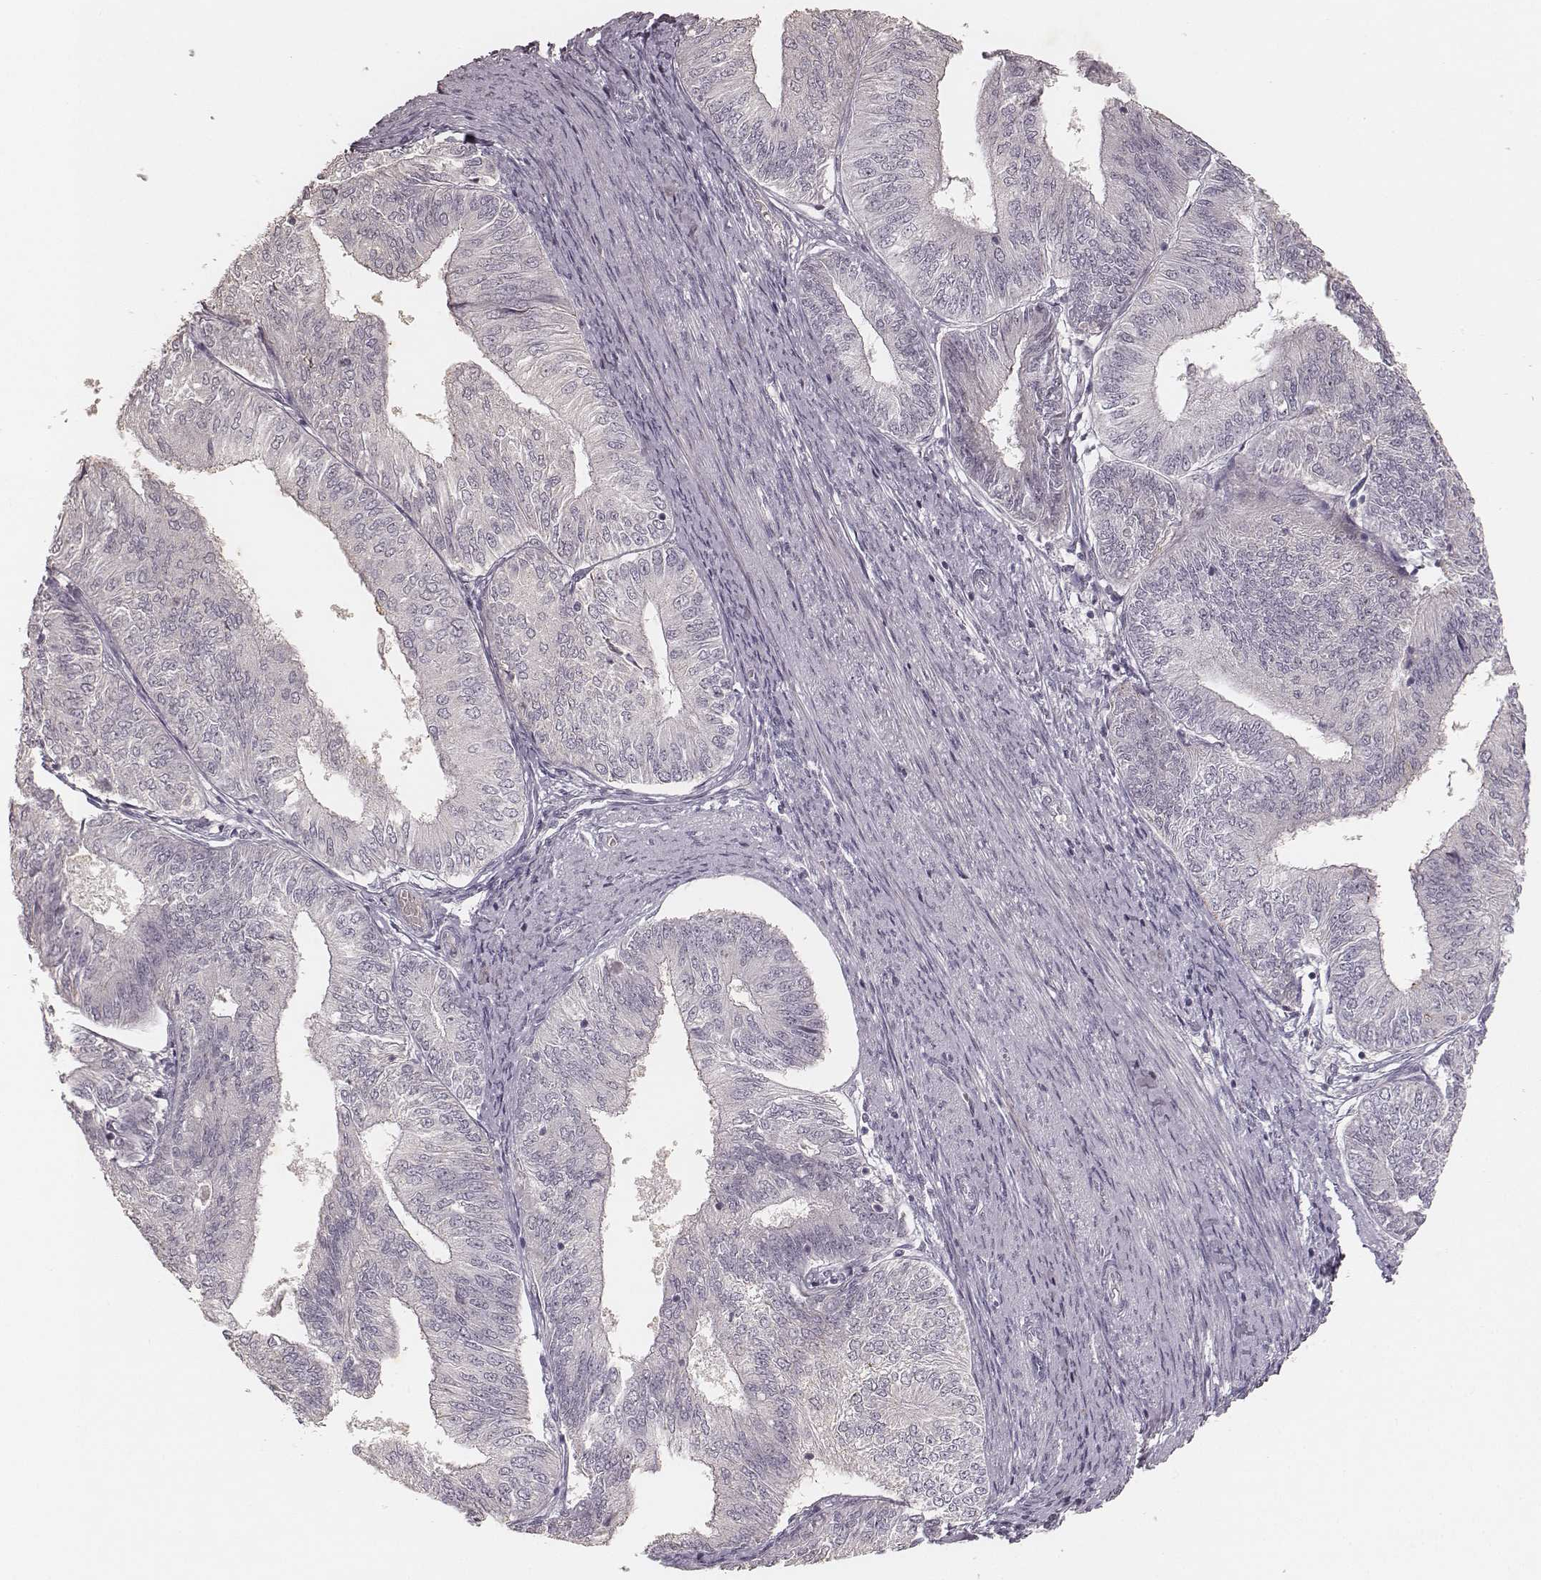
{"staining": {"intensity": "negative", "quantity": "none", "location": "none"}, "tissue": "endometrial cancer", "cell_type": "Tumor cells", "image_type": "cancer", "snomed": [{"axis": "morphology", "description": "Adenocarcinoma, NOS"}, {"axis": "topography", "description": "Endometrium"}], "caption": "This is an immunohistochemistry (IHC) image of endometrial cancer. There is no positivity in tumor cells.", "gene": "MADCAM1", "patient": {"sex": "female", "age": 58}}